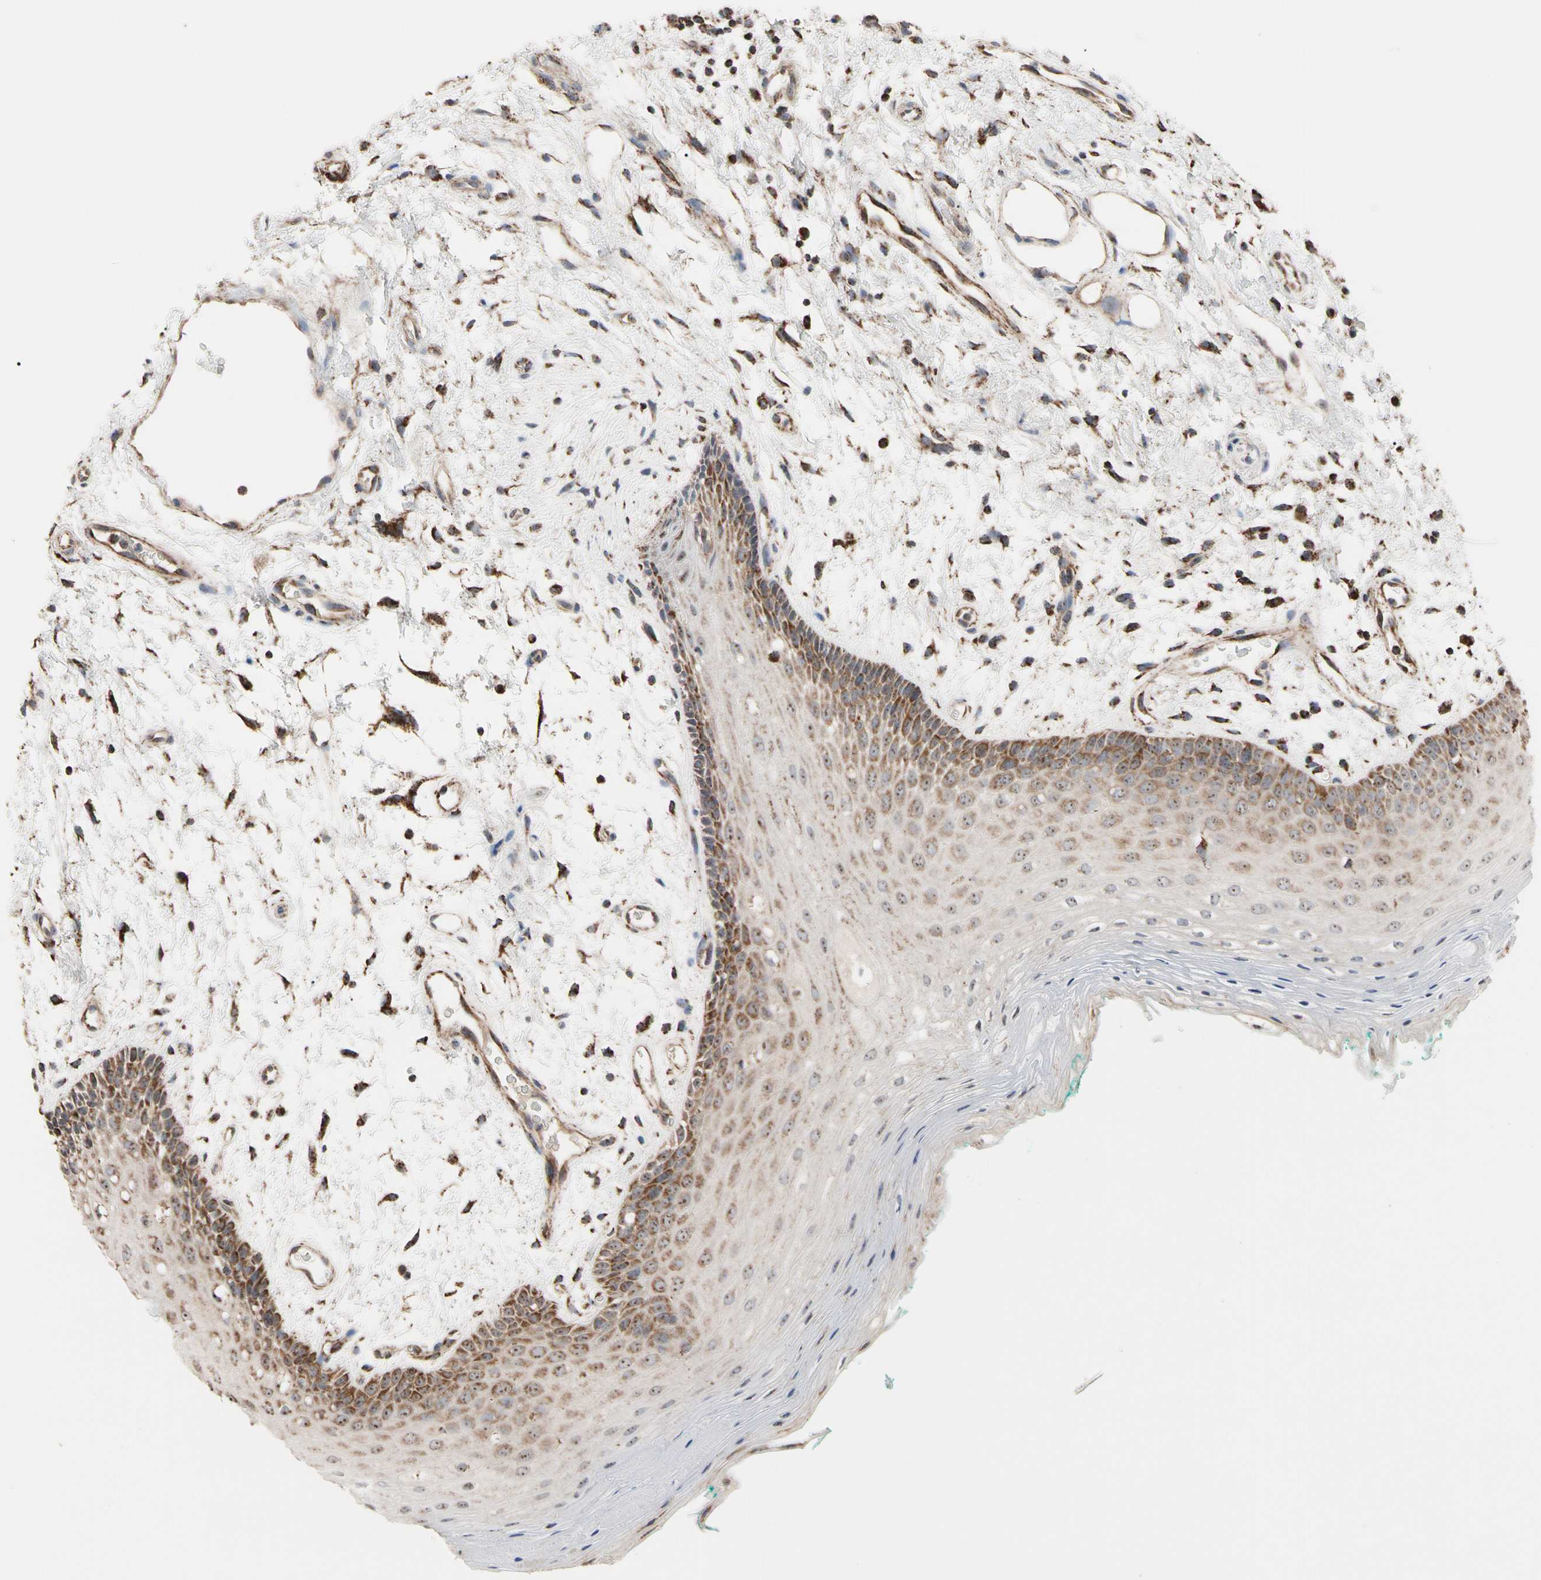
{"staining": {"intensity": "strong", "quantity": ">75%", "location": "cytoplasmic/membranous,nuclear"}, "tissue": "oral mucosa", "cell_type": "Squamous epithelial cells", "image_type": "normal", "snomed": [{"axis": "morphology", "description": "Normal tissue, NOS"}, {"axis": "topography", "description": "Skeletal muscle"}, {"axis": "topography", "description": "Oral tissue"}, {"axis": "topography", "description": "Peripheral nerve tissue"}], "caption": "Strong cytoplasmic/membranous,nuclear expression for a protein is identified in about >75% of squamous epithelial cells of benign oral mucosa using IHC.", "gene": "FAM110B", "patient": {"sex": "female", "age": 84}}